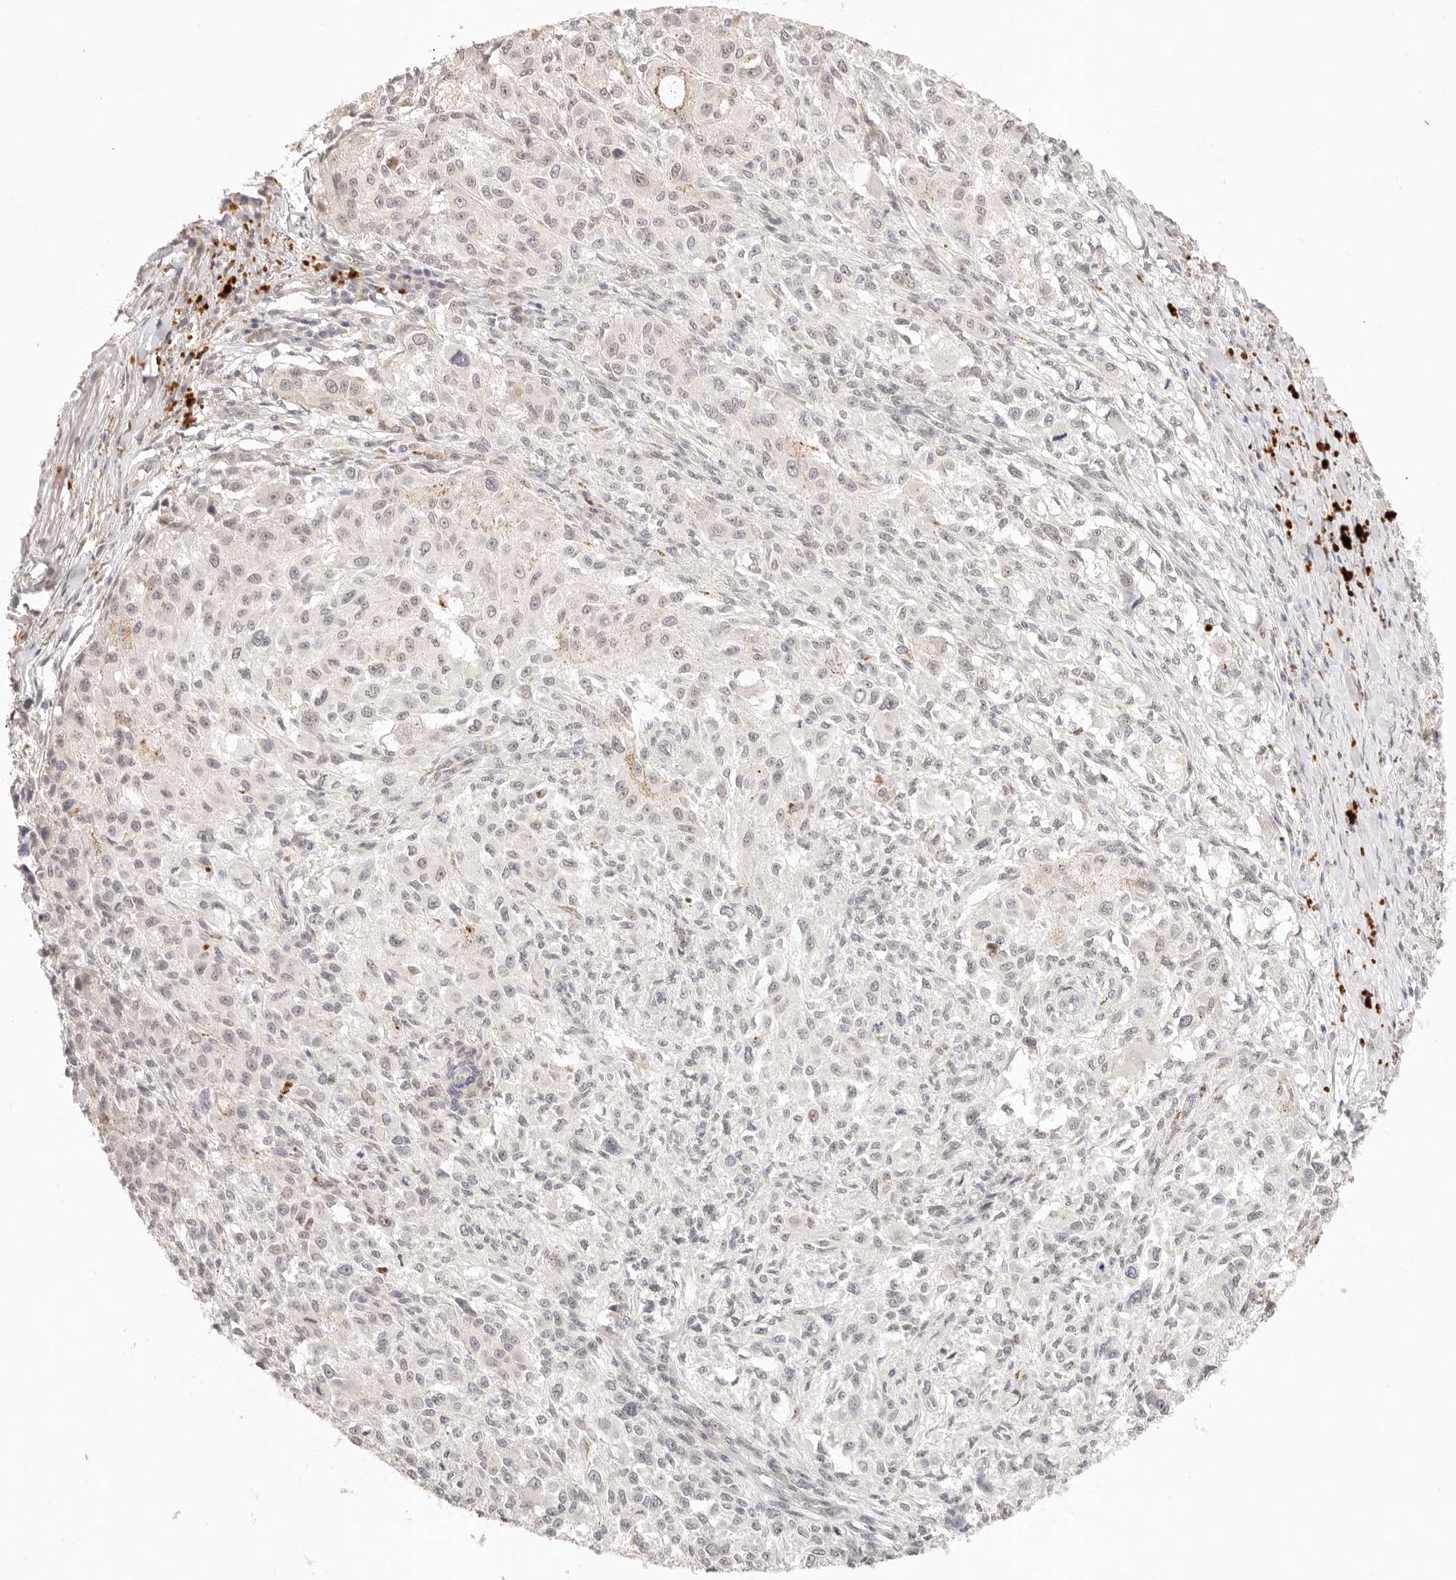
{"staining": {"intensity": "negative", "quantity": "none", "location": "none"}, "tissue": "melanoma", "cell_type": "Tumor cells", "image_type": "cancer", "snomed": [{"axis": "morphology", "description": "Necrosis, NOS"}, {"axis": "morphology", "description": "Malignant melanoma, NOS"}, {"axis": "topography", "description": "Skin"}], "caption": "Immunohistochemical staining of malignant melanoma displays no significant expression in tumor cells.", "gene": "GPR156", "patient": {"sex": "female", "age": 87}}